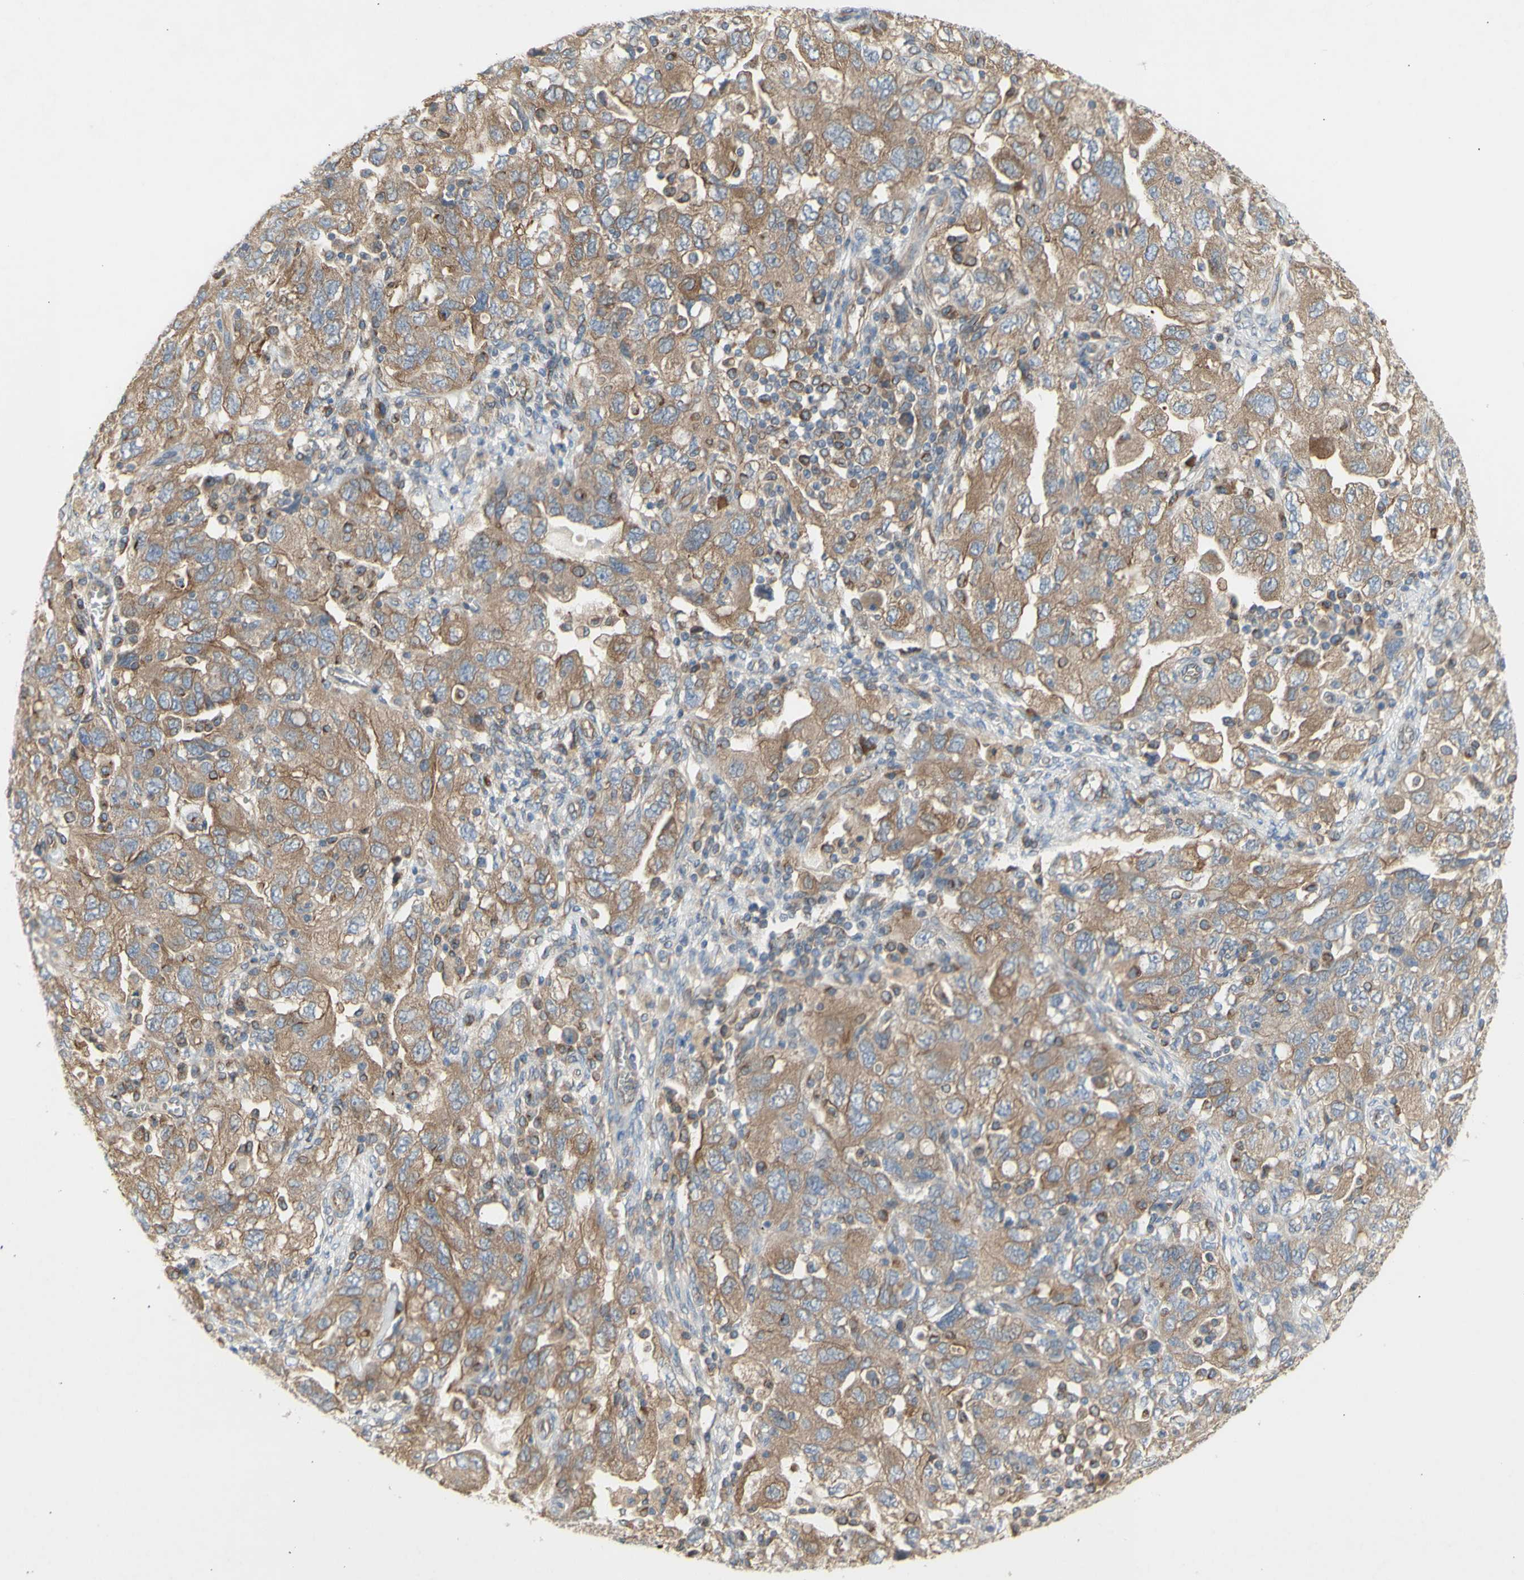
{"staining": {"intensity": "moderate", "quantity": ">75%", "location": "cytoplasmic/membranous"}, "tissue": "ovarian cancer", "cell_type": "Tumor cells", "image_type": "cancer", "snomed": [{"axis": "morphology", "description": "Carcinoma, NOS"}, {"axis": "morphology", "description": "Cystadenocarcinoma, serous, NOS"}, {"axis": "topography", "description": "Ovary"}], "caption": "Immunohistochemistry (IHC) (DAB) staining of human ovarian cancer reveals moderate cytoplasmic/membranous protein staining in approximately >75% of tumor cells. (Stains: DAB in brown, nuclei in blue, Microscopy: brightfield microscopy at high magnification).", "gene": "KLC1", "patient": {"sex": "female", "age": 69}}